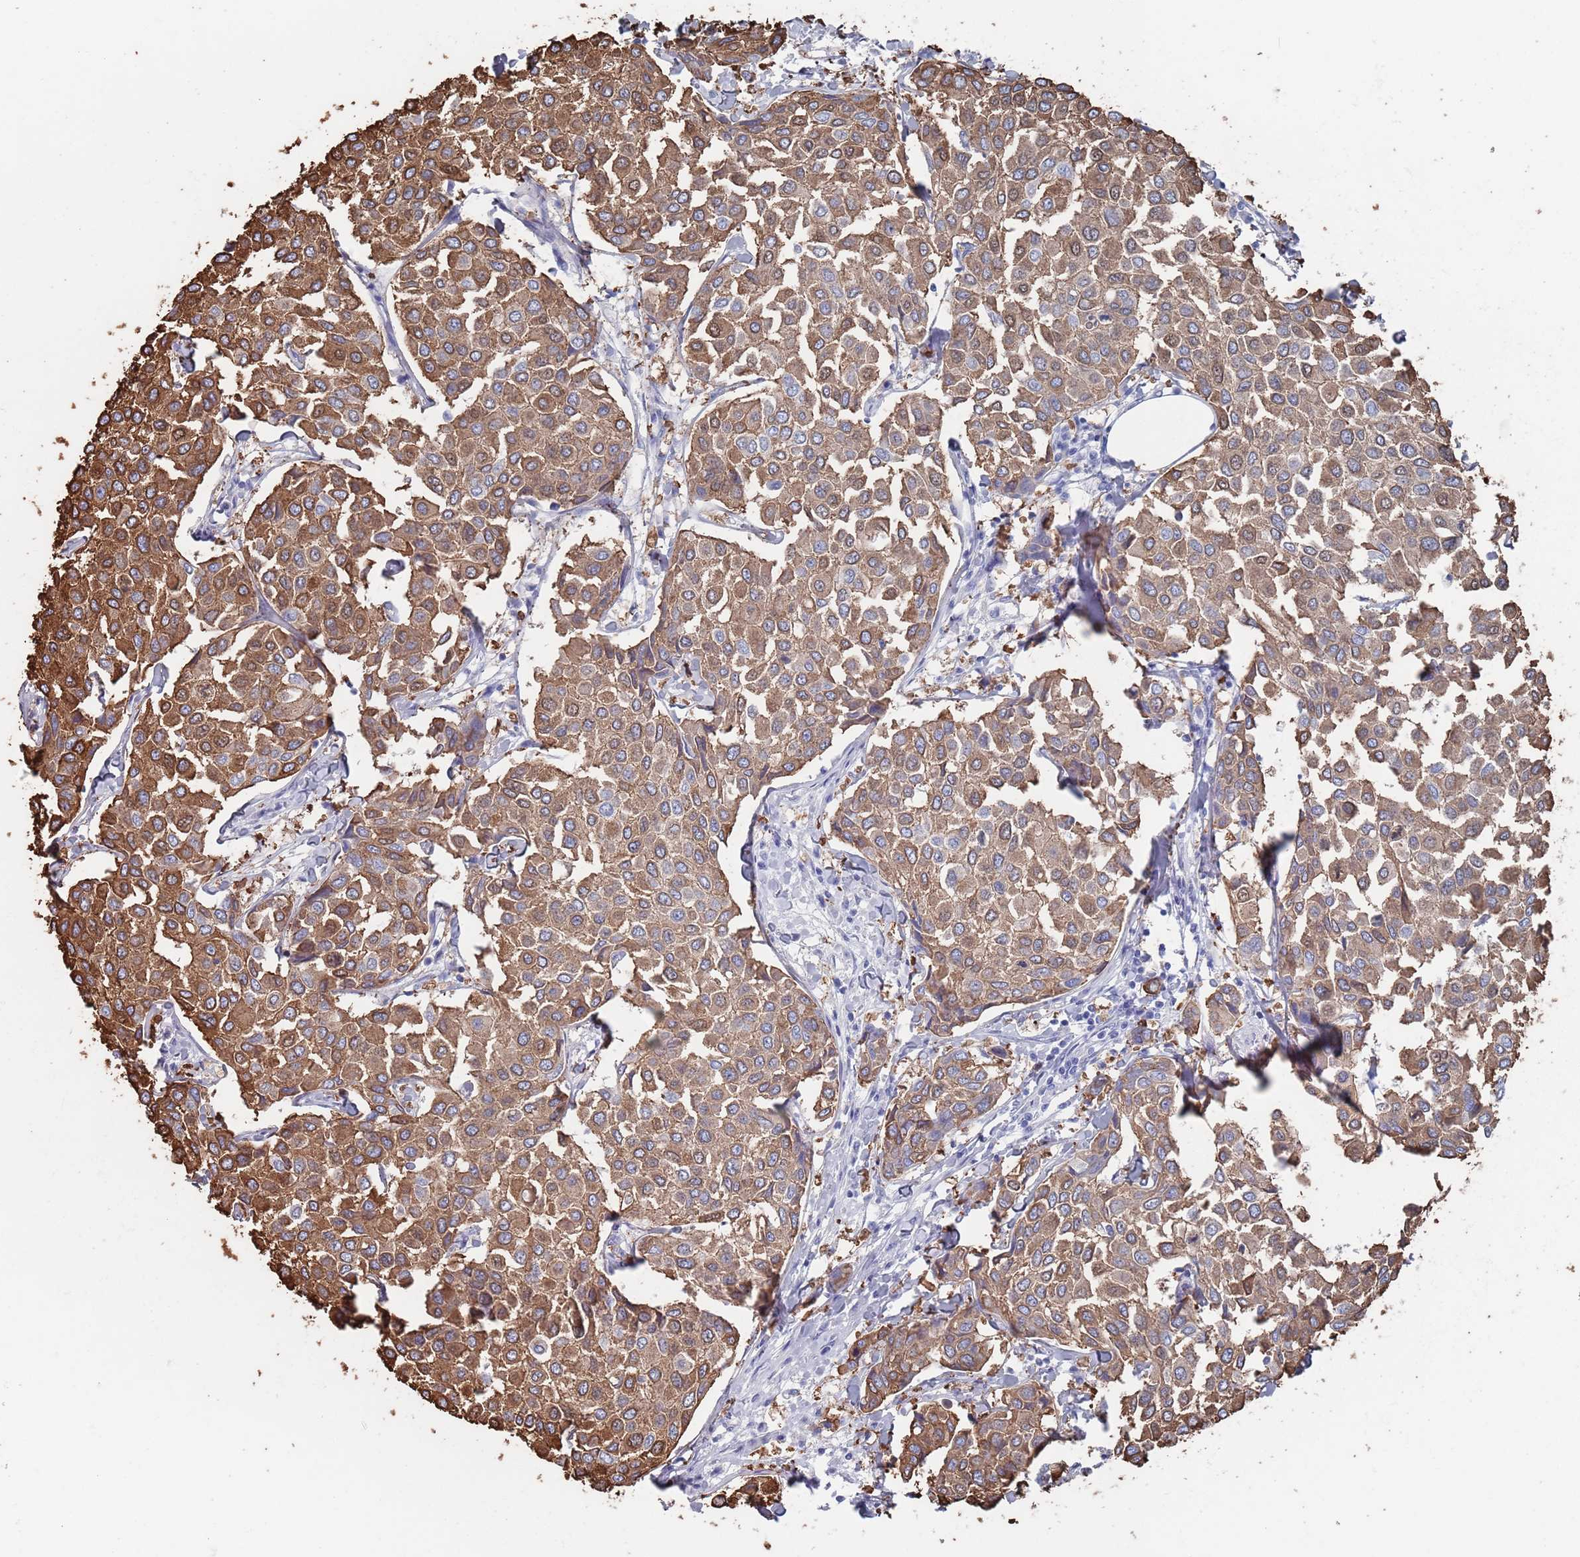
{"staining": {"intensity": "moderate", "quantity": ">75%", "location": "cytoplasmic/membranous"}, "tissue": "breast cancer", "cell_type": "Tumor cells", "image_type": "cancer", "snomed": [{"axis": "morphology", "description": "Duct carcinoma"}, {"axis": "topography", "description": "Breast"}], "caption": "High-power microscopy captured an immunohistochemistry (IHC) photomicrograph of breast cancer, revealing moderate cytoplasmic/membranous staining in about >75% of tumor cells.", "gene": "TMCO3", "patient": {"sex": "female", "age": 55}}